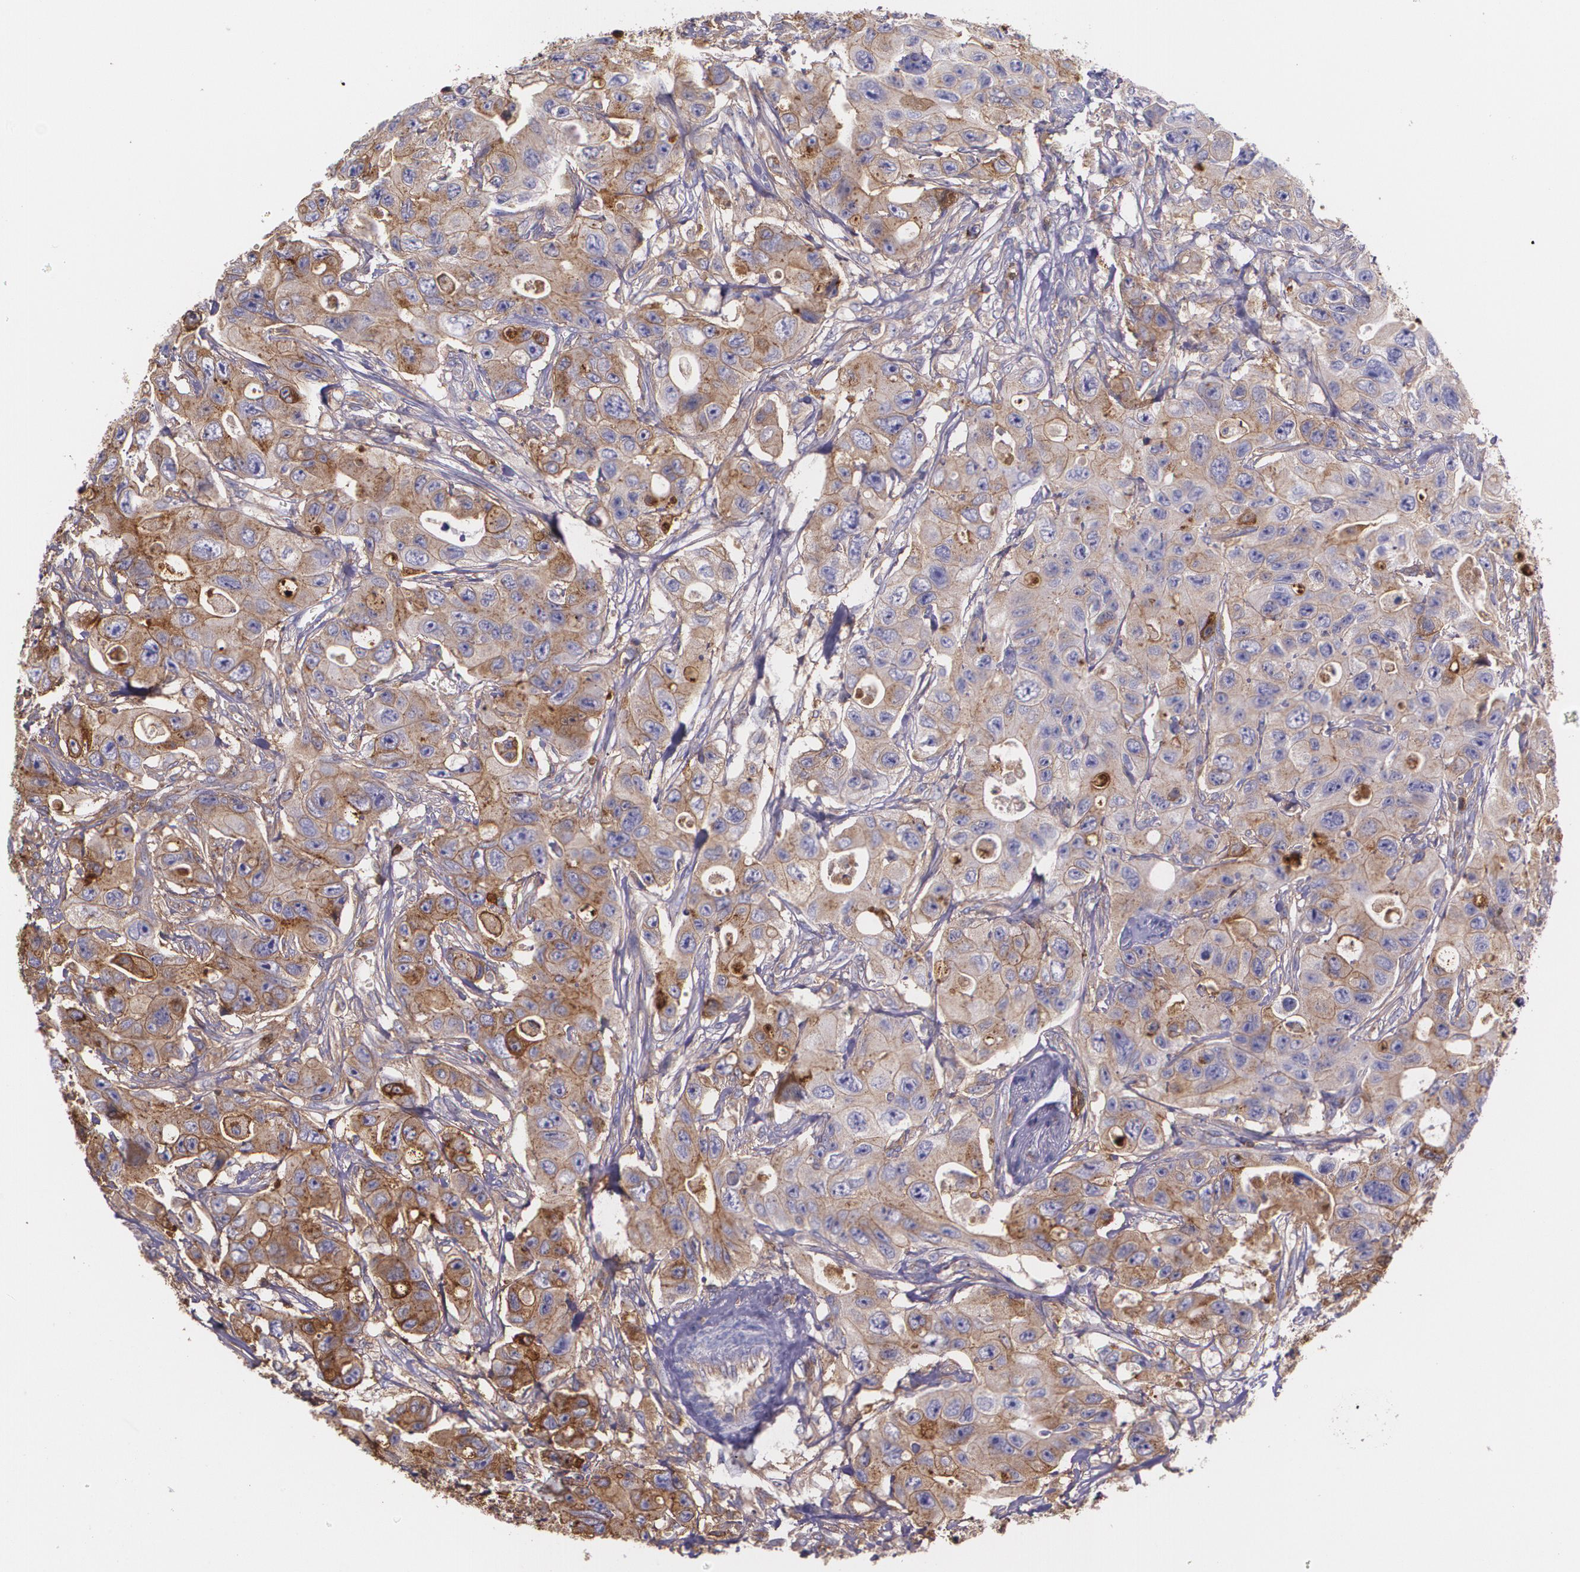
{"staining": {"intensity": "moderate", "quantity": ">75%", "location": "cytoplasmic/membranous"}, "tissue": "colorectal cancer", "cell_type": "Tumor cells", "image_type": "cancer", "snomed": [{"axis": "morphology", "description": "Adenocarcinoma, NOS"}, {"axis": "topography", "description": "Colon"}], "caption": "Moderate cytoplasmic/membranous protein expression is identified in approximately >75% of tumor cells in colorectal adenocarcinoma. The staining was performed using DAB to visualize the protein expression in brown, while the nuclei were stained in blue with hematoxylin (Magnification: 20x).", "gene": "B2M", "patient": {"sex": "female", "age": 46}}